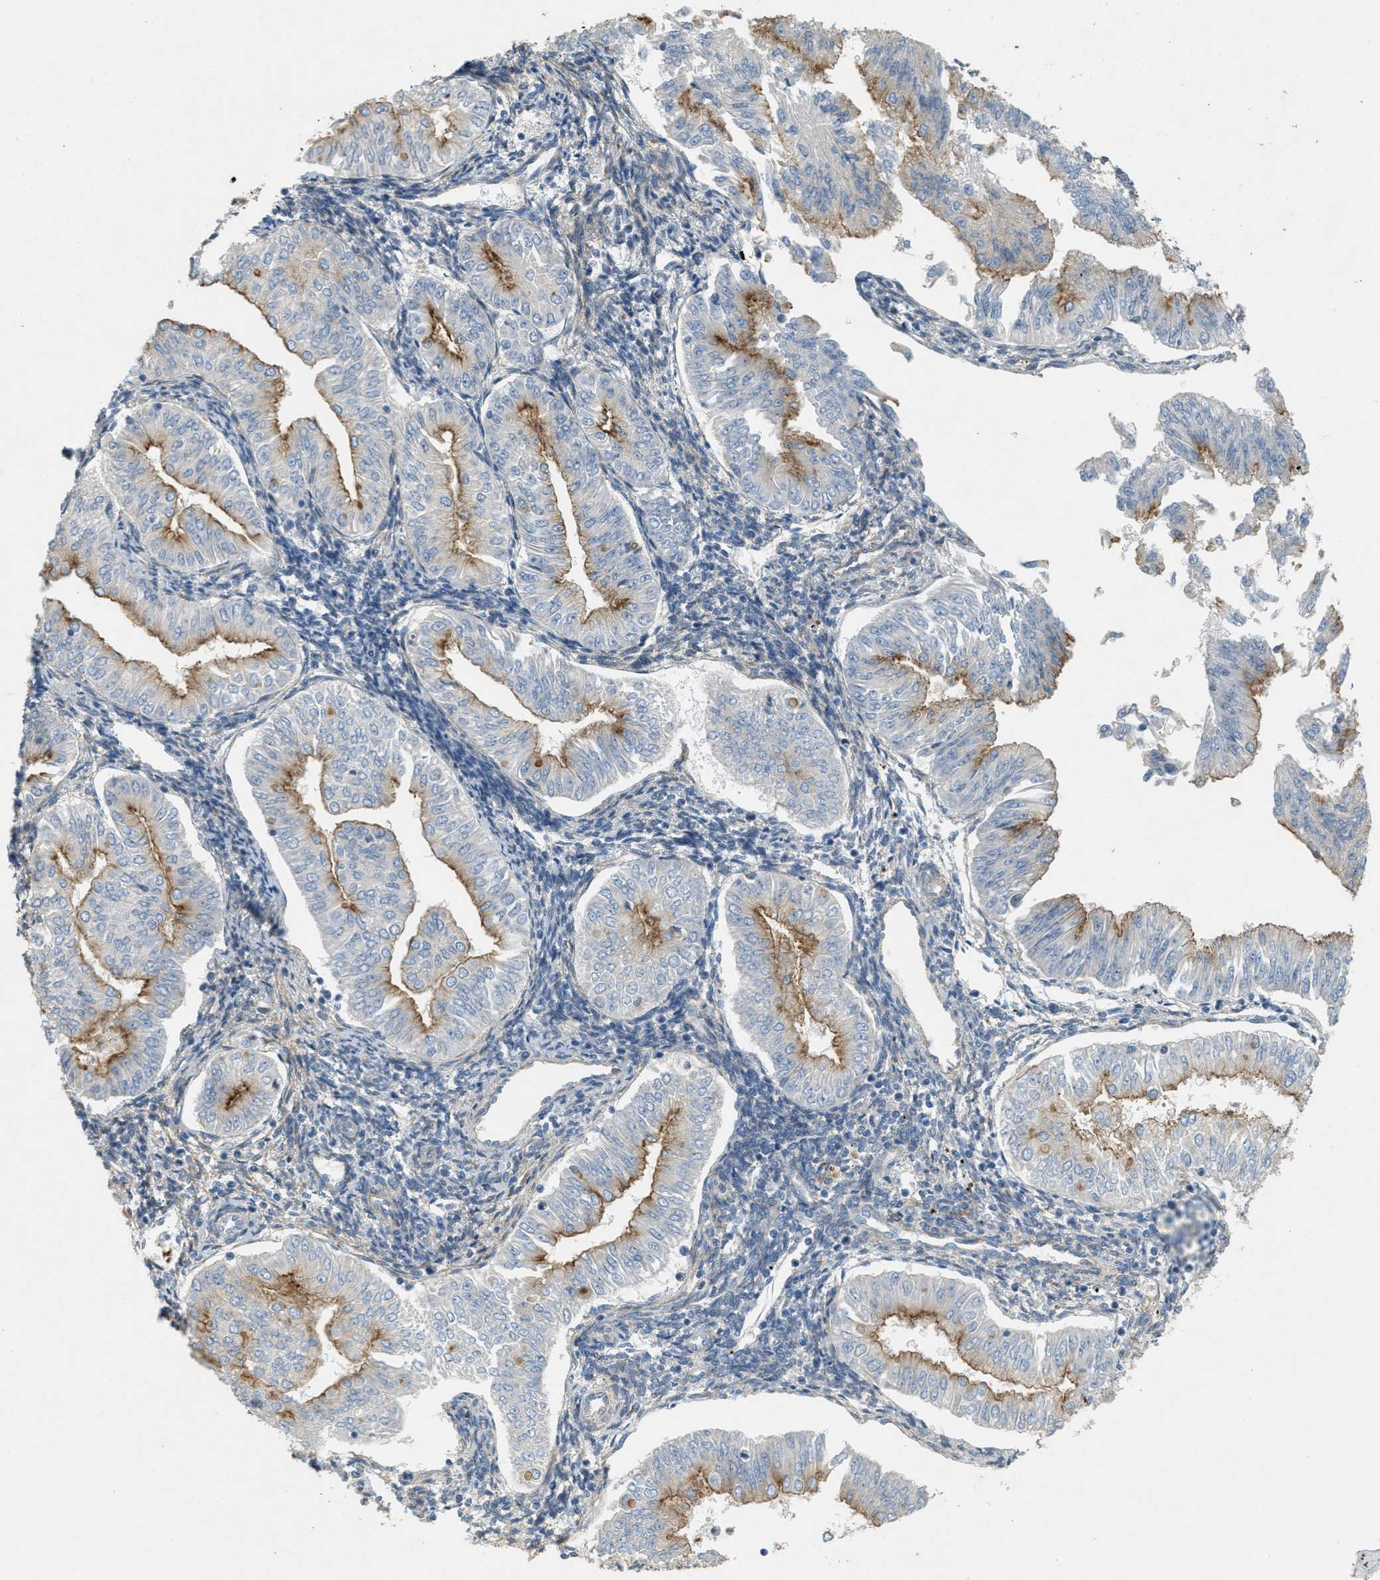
{"staining": {"intensity": "moderate", "quantity": "25%-75%", "location": "cytoplasmic/membranous"}, "tissue": "endometrial cancer", "cell_type": "Tumor cells", "image_type": "cancer", "snomed": [{"axis": "morphology", "description": "Normal tissue, NOS"}, {"axis": "morphology", "description": "Adenocarcinoma, NOS"}, {"axis": "topography", "description": "Endometrium"}], "caption": "Immunohistochemistry (IHC) of endometrial adenocarcinoma reveals medium levels of moderate cytoplasmic/membranous positivity in about 25%-75% of tumor cells.", "gene": "ADCY5", "patient": {"sex": "female", "age": 53}}